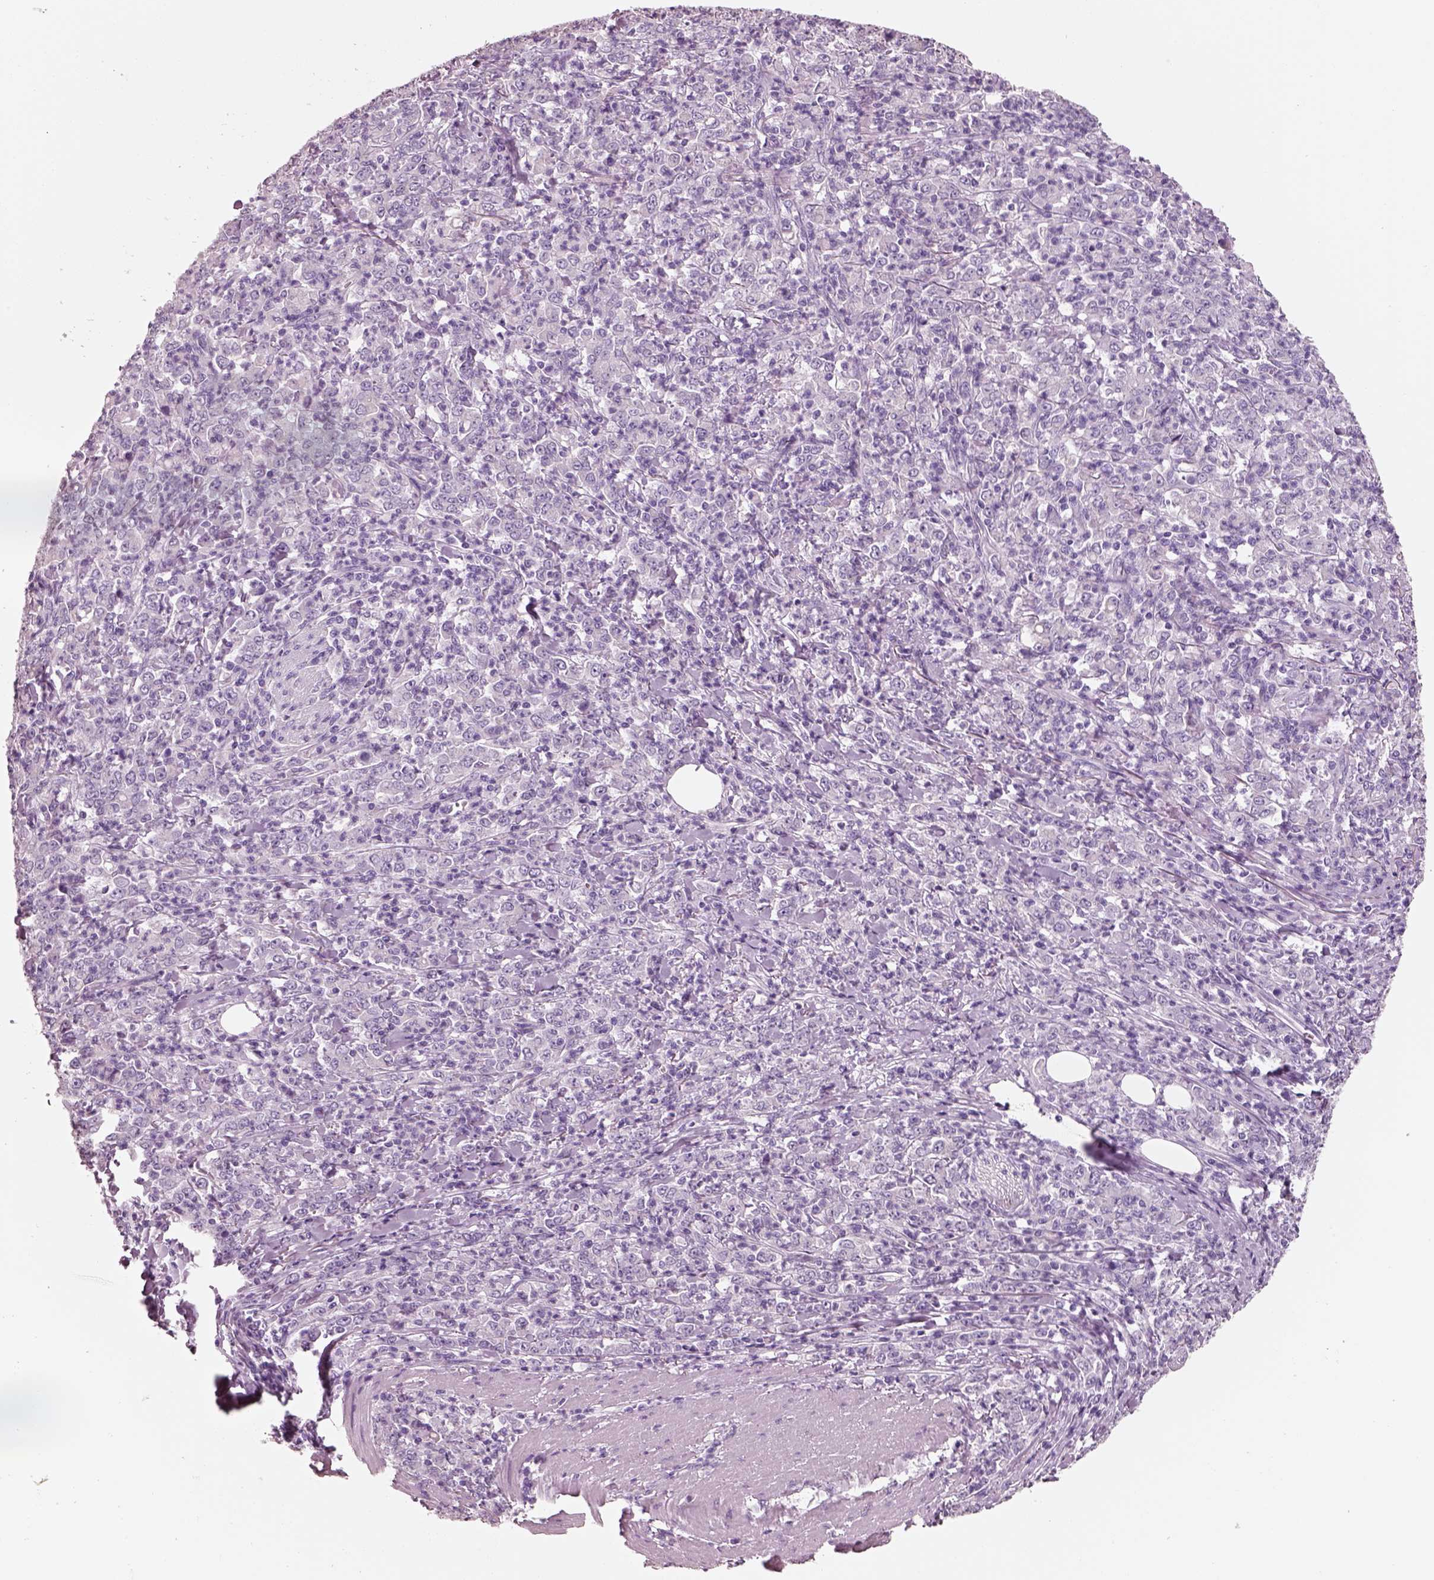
{"staining": {"intensity": "negative", "quantity": "none", "location": "none"}, "tissue": "stomach cancer", "cell_type": "Tumor cells", "image_type": "cancer", "snomed": [{"axis": "morphology", "description": "Adenocarcinoma, NOS"}, {"axis": "topography", "description": "Stomach, lower"}], "caption": "Photomicrograph shows no significant protein expression in tumor cells of stomach adenocarcinoma.", "gene": "PNOC", "patient": {"sex": "female", "age": 71}}